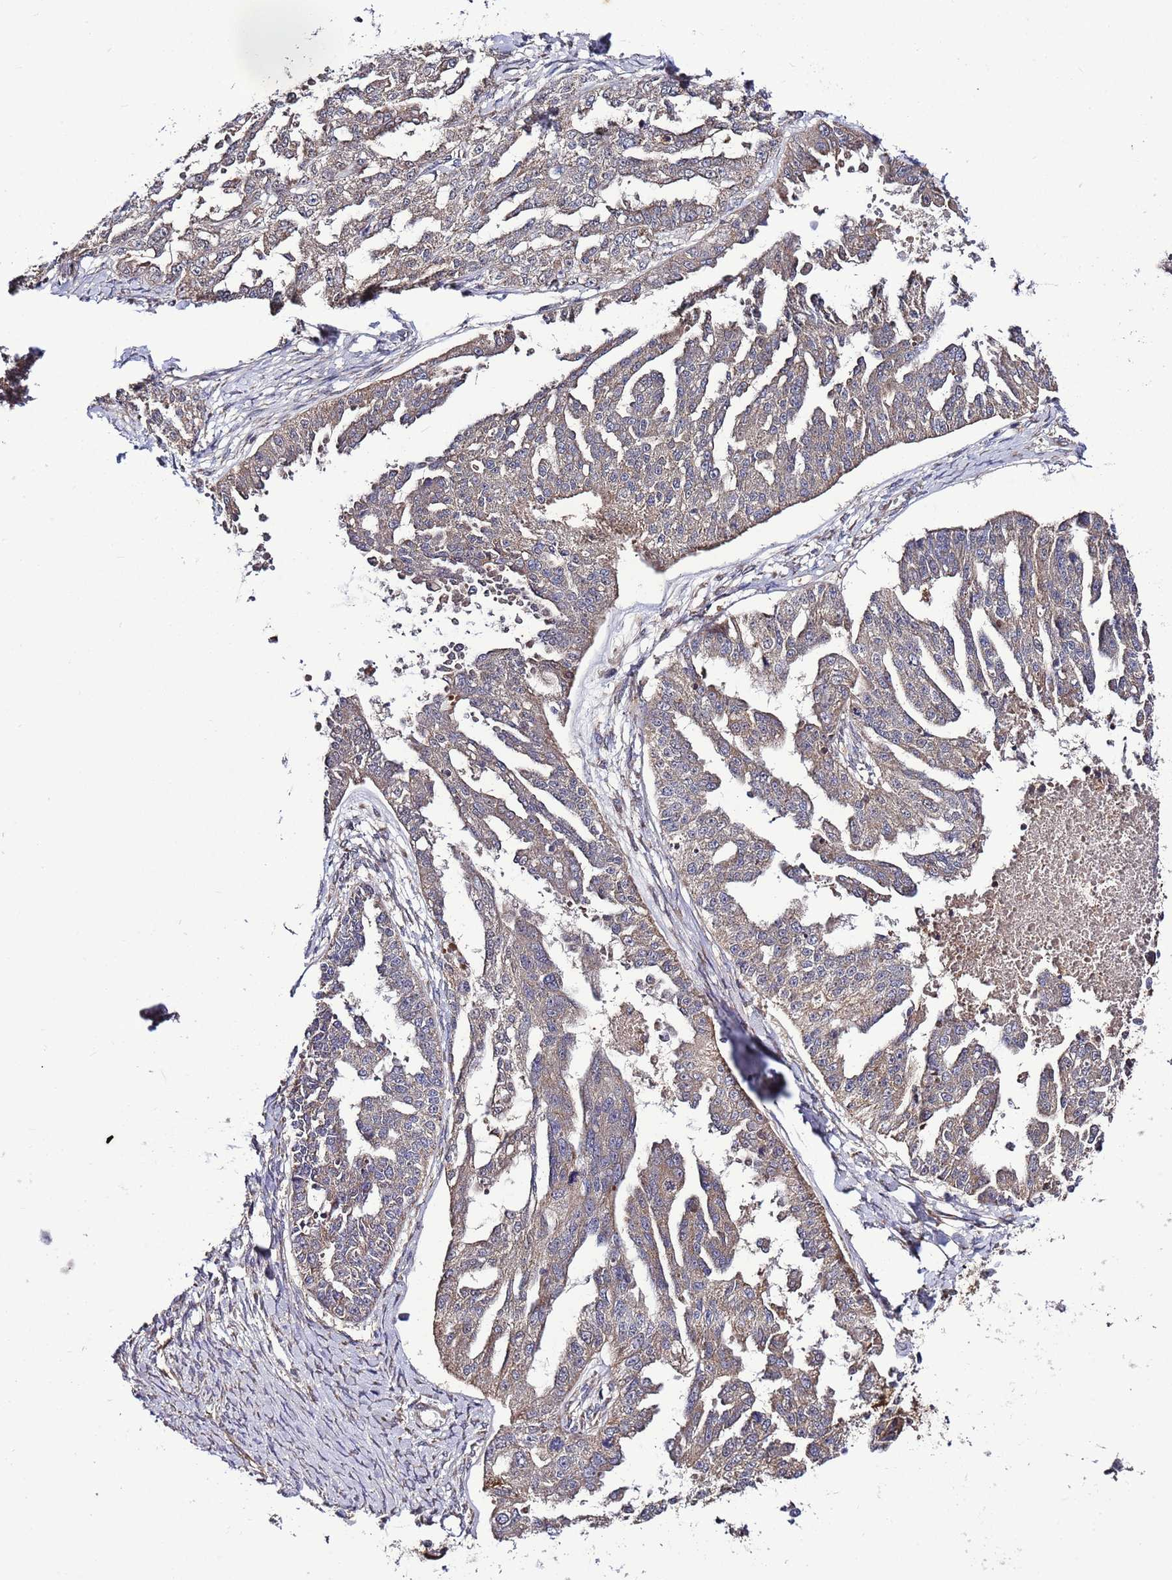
{"staining": {"intensity": "weak", "quantity": ">75%", "location": "cytoplasmic/membranous"}, "tissue": "ovarian cancer", "cell_type": "Tumor cells", "image_type": "cancer", "snomed": [{"axis": "morphology", "description": "Cystadenocarcinoma, serous, NOS"}, {"axis": "topography", "description": "Ovary"}], "caption": "Immunohistochemistry (IHC) image of neoplastic tissue: ovarian serous cystadenocarcinoma stained using immunohistochemistry (IHC) exhibits low levels of weak protein expression localized specifically in the cytoplasmic/membranous of tumor cells, appearing as a cytoplasmic/membranous brown color.", "gene": "TMEM176B", "patient": {"sex": "female", "age": 58}}